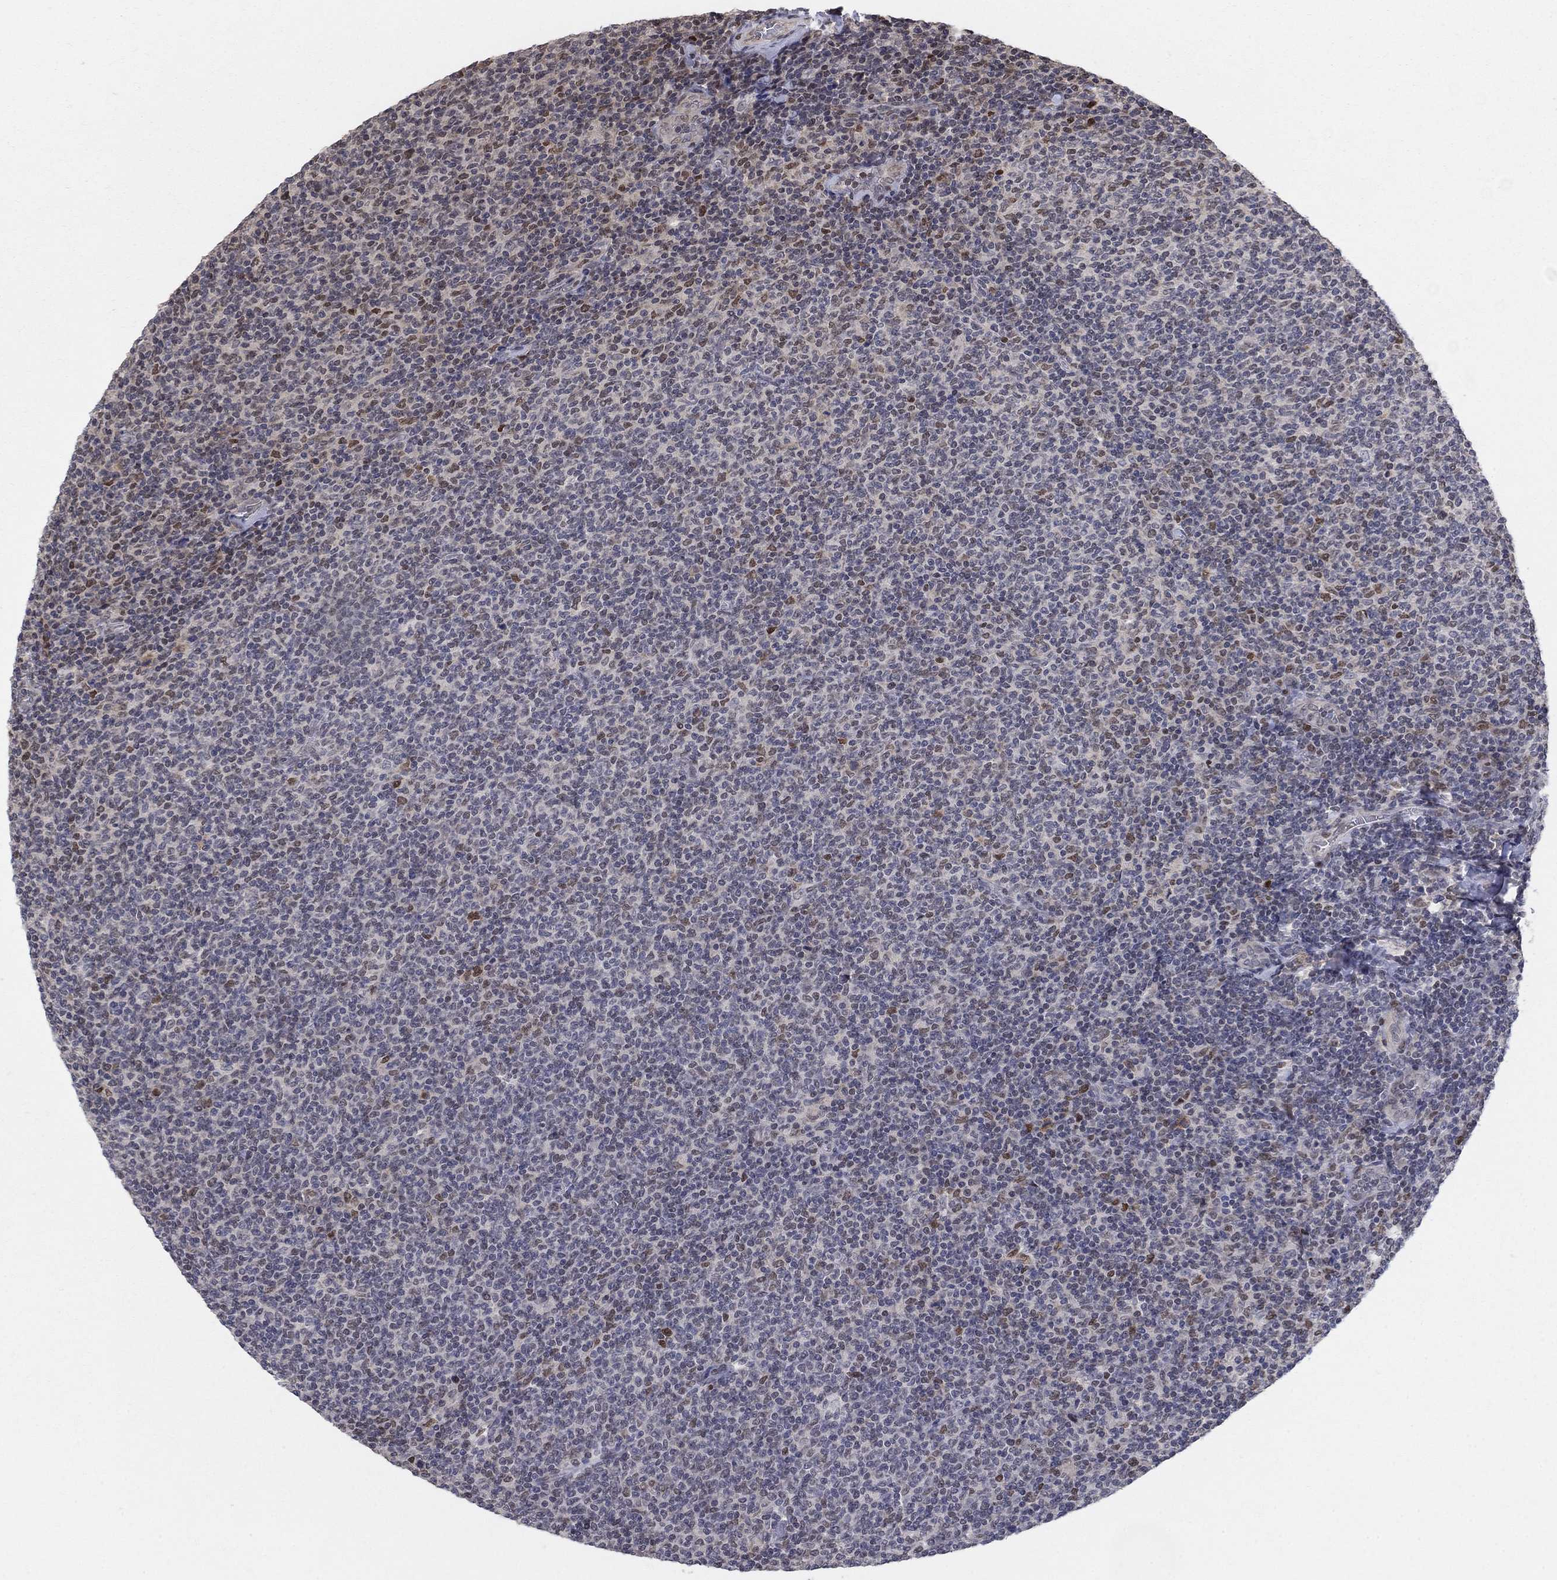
{"staining": {"intensity": "moderate", "quantity": "<25%", "location": "nuclear"}, "tissue": "lymphoma", "cell_type": "Tumor cells", "image_type": "cancer", "snomed": [{"axis": "morphology", "description": "Malignant lymphoma, non-Hodgkin's type, Low grade"}, {"axis": "topography", "description": "Lymph node"}], "caption": "Protein expression analysis of low-grade malignant lymphoma, non-Hodgkin's type reveals moderate nuclear expression in about <25% of tumor cells. The staining was performed using DAB (3,3'-diaminobenzidine) to visualize the protein expression in brown, while the nuclei were stained in blue with hematoxylin (Magnification: 20x).", "gene": "CENPE", "patient": {"sex": "male", "age": 52}}